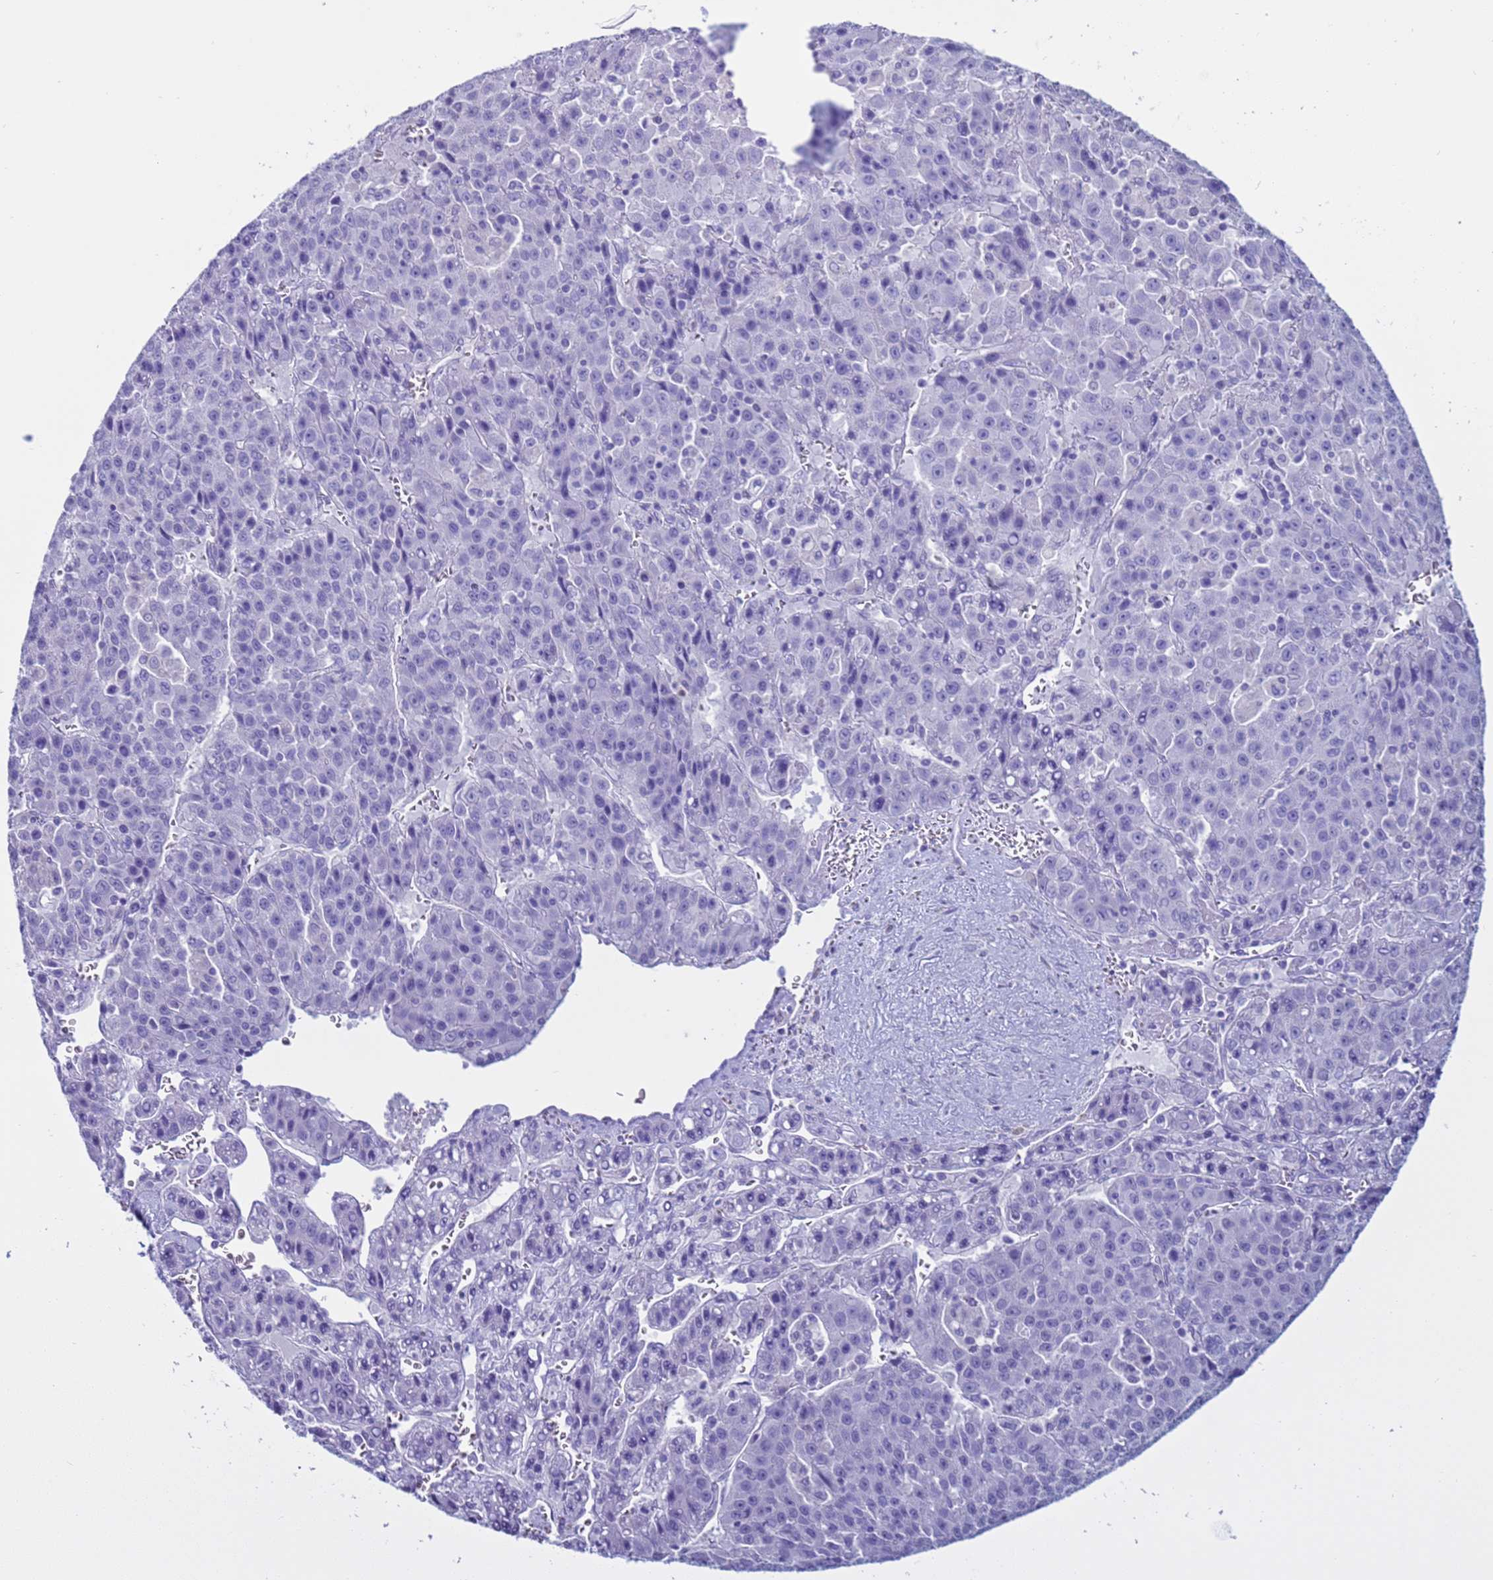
{"staining": {"intensity": "negative", "quantity": "none", "location": "none"}, "tissue": "liver cancer", "cell_type": "Tumor cells", "image_type": "cancer", "snomed": [{"axis": "morphology", "description": "Carcinoma, Hepatocellular, NOS"}, {"axis": "topography", "description": "Liver"}], "caption": "DAB immunohistochemical staining of human liver cancer (hepatocellular carcinoma) displays no significant staining in tumor cells.", "gene": "CST4", "patient": {"sex": "female", "age": 53}}